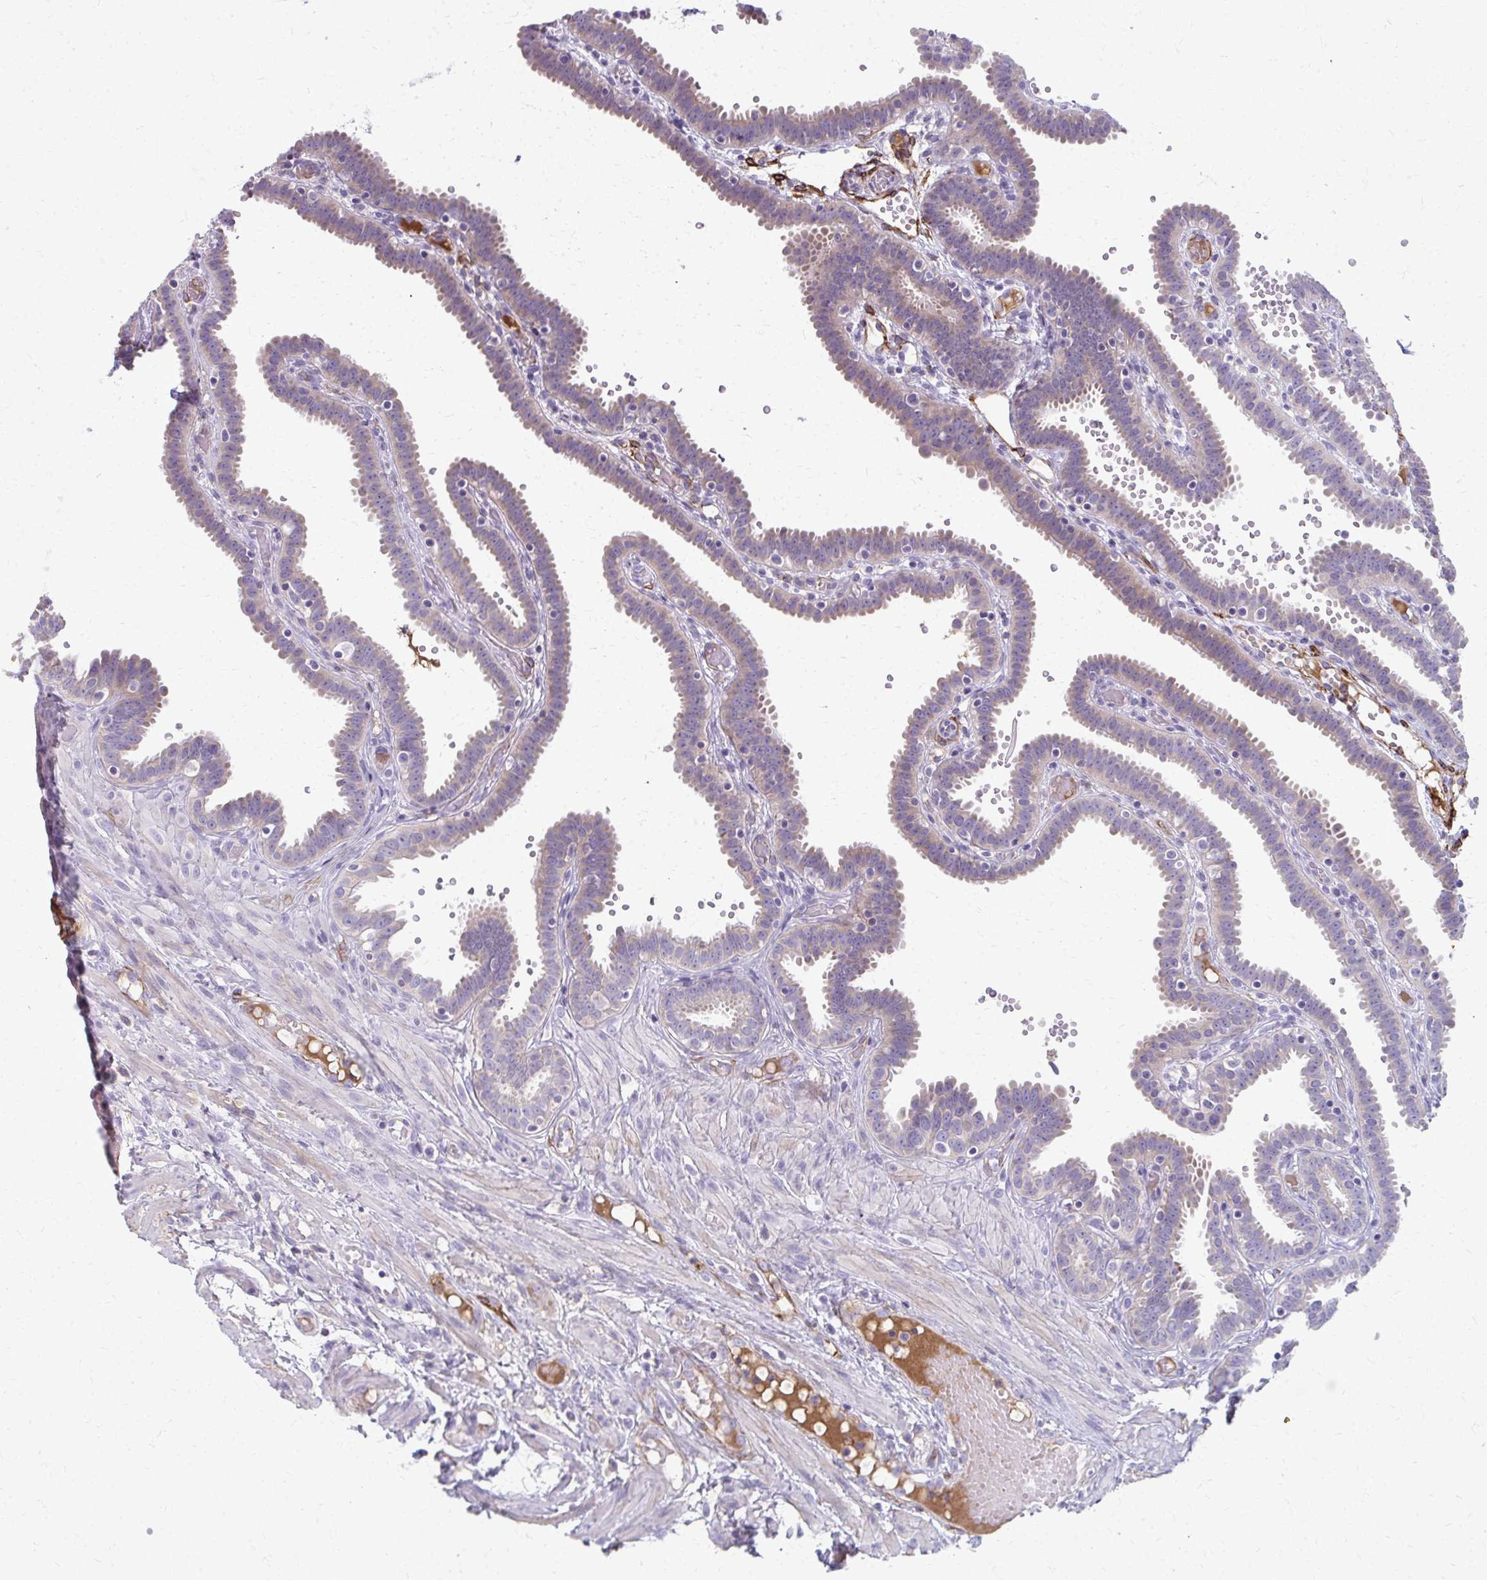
{"staining": {"intensity": "weak", "quantity": "25%-75%", "location": "cytoplasmic/membranous"}, "tissue": "fallopian tube", "cell_type": "Glandular cells", "image_type": "normal", "snomed": [{"axis": "morphology", "description": "Normal tissue, NOS"}, {"axis": "topography", "description": "Fallopian tube"}], "caption": "IHC image of normal fallopian tube: fallopian tube stained using immunohistochemistry (IHC) demonstrates low levels of weak protein expression localized specifically in the cytoplasmic/membranous of glandular cells, appearing as a cytoplasmic/membranous brown color.", "gene": "ADIPOQ", "patient": {"sex": "female", "age": 37}}